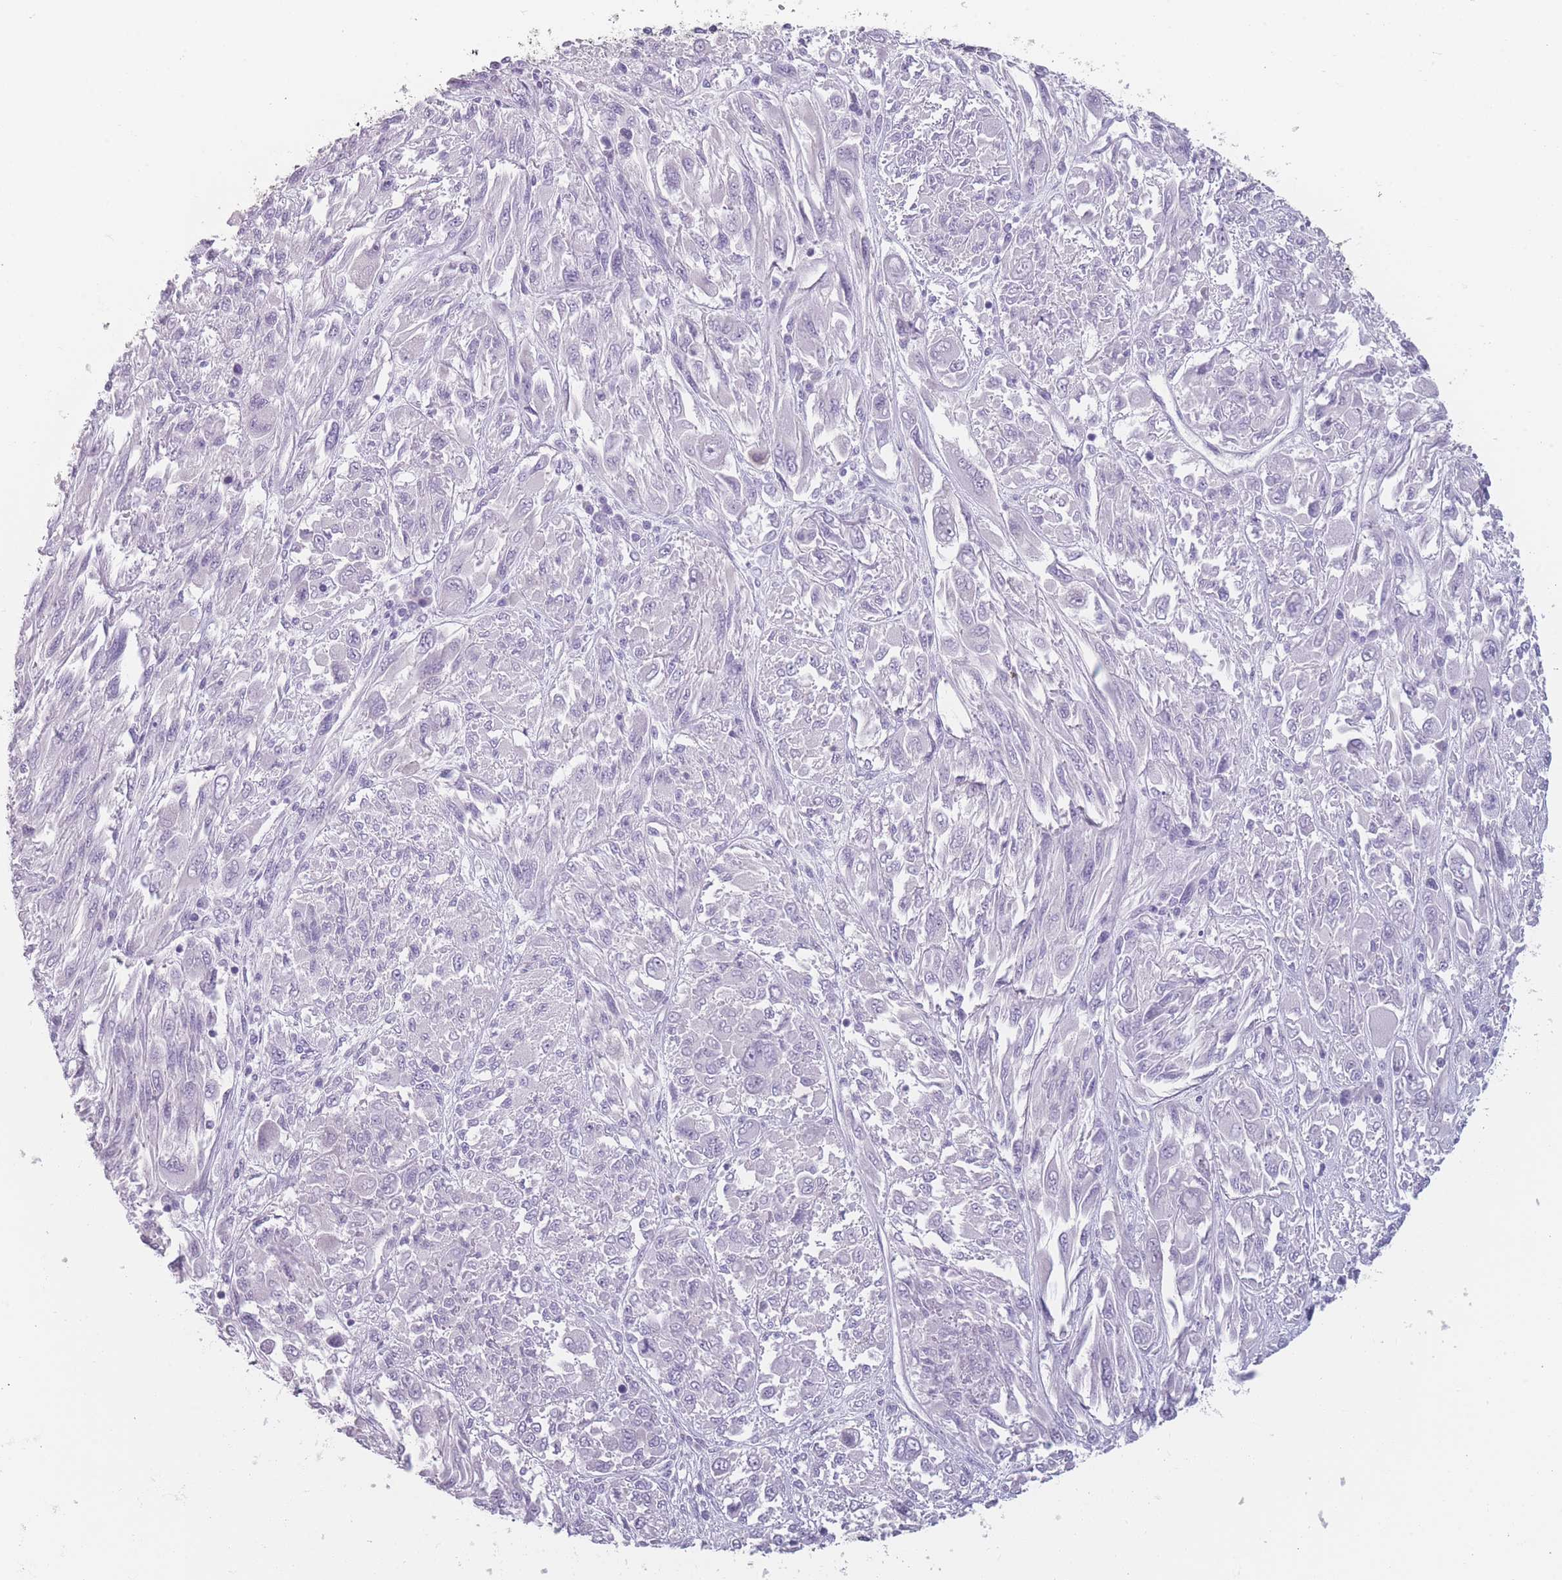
{"staining": {"intensity": "negative", "quantity": "none", "location": "none"}, "tissue": "melanoma", "cell_type": "Tumor cells", "image_type": "cancer", "snomed": [{"axis": "morphology", "description": "Malignant melanoma, NOS"}, {"axis": "topography", "description": "Skin"}], "caption": "This is an immunohistochemistry (IHC) micrograph of human melanoma. There is no positivity in tumor cells.", "gene": "PPFIA3", "patient": {"sex": "female", "age": 91}}